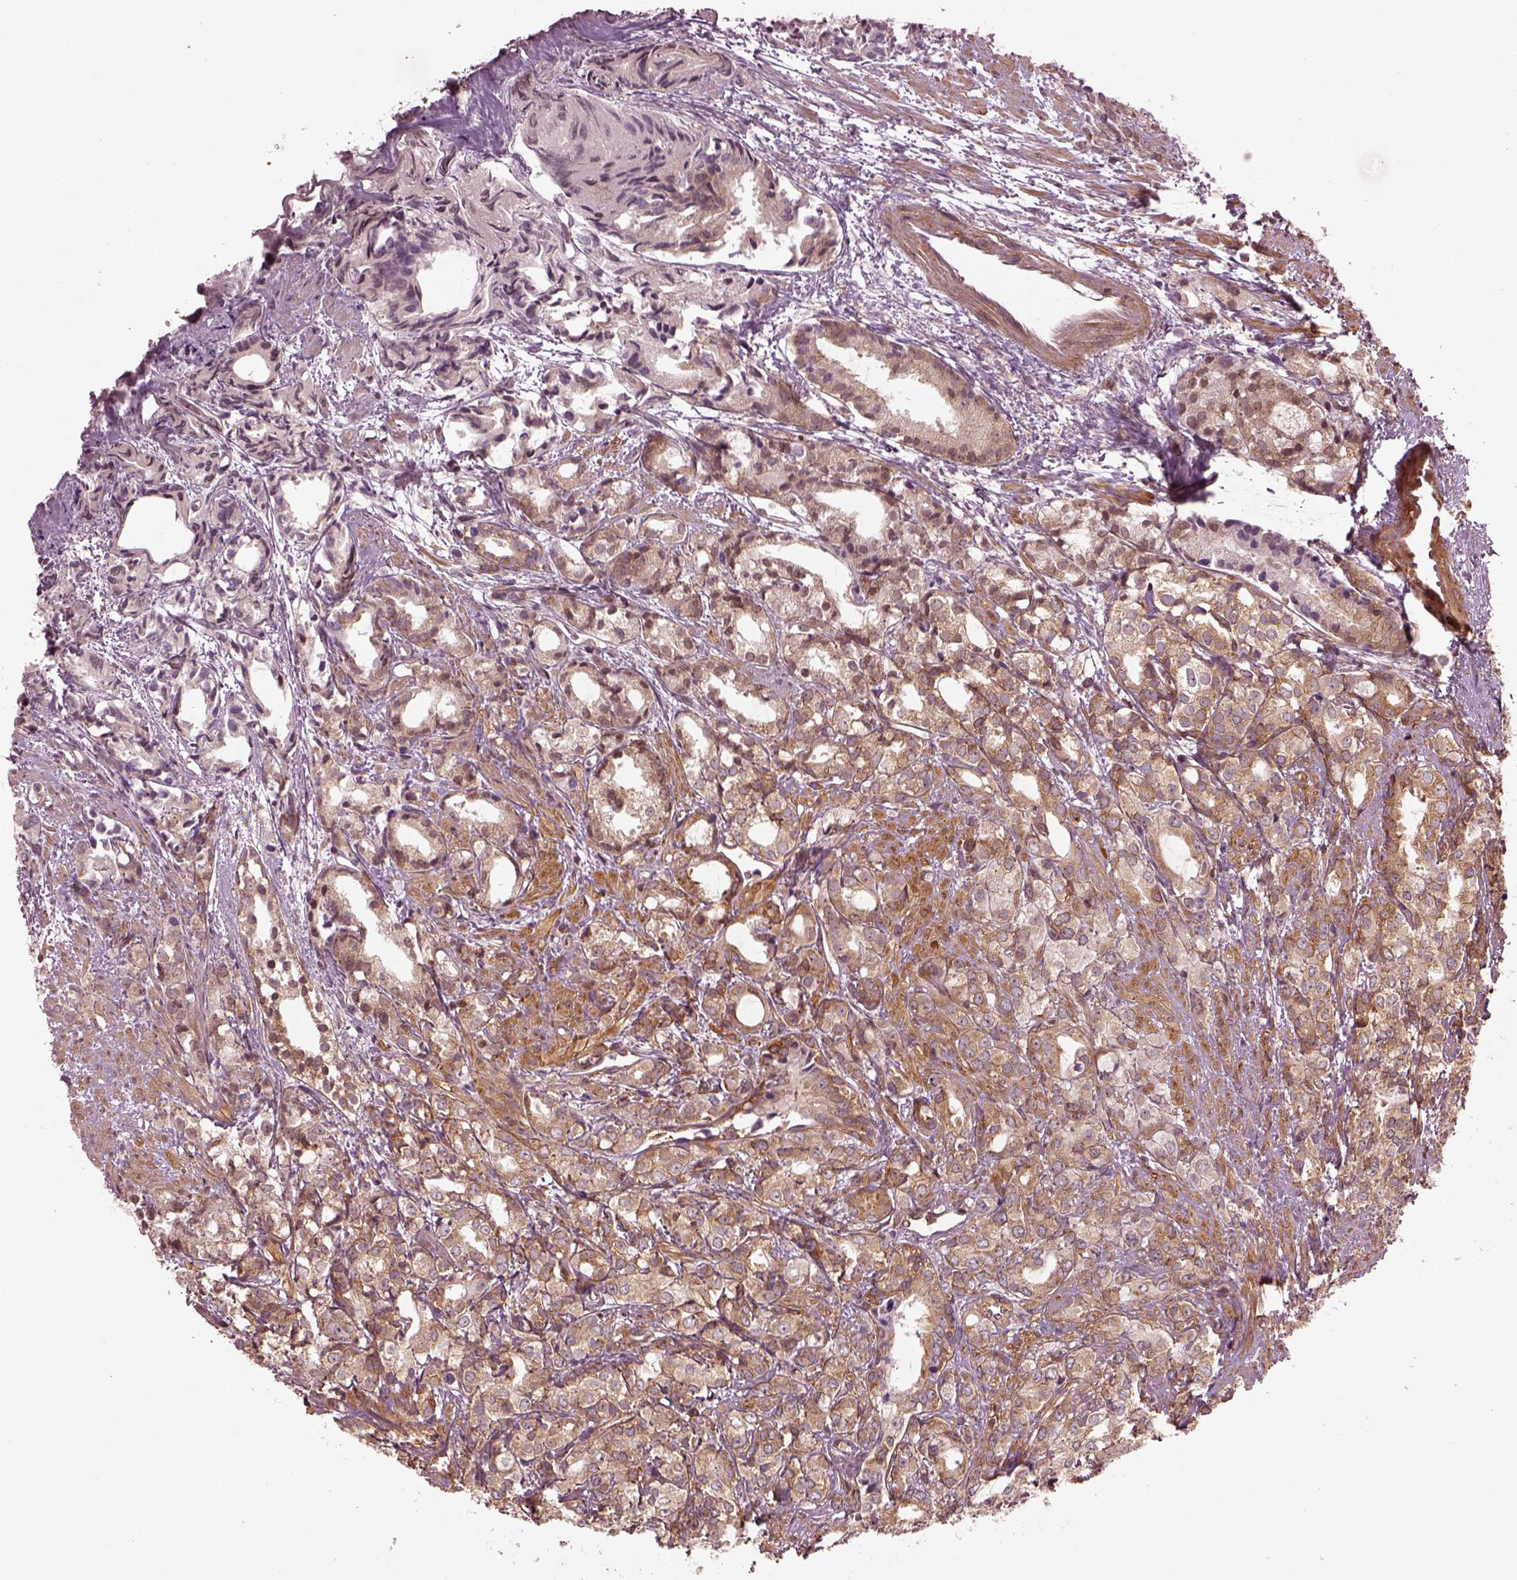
{"staining": {"intensity": "weak", "quantity": "25%-75%", "location": "cytoplasmic/membranous"}, "tissue": "prostate cancer", "cell_type": "Tumor cells", "image_type": "cancer", "snomed": [{"axis": "morphology", "description": "Adenocarcinoma, High grade"}, {"axis": "topography", "description": "Prostate"}], "caption": "Immunohistochemistry (IHC) micrograph of high-grade adenocarcinoma (prostate) stained for a protein (brown), which displays low levels of weak cytoplasmic/membranous expression in about 25%-75% of tumor cells.", "gene": "LSM14A", "patient": {"sex": "male", "age": 79}}